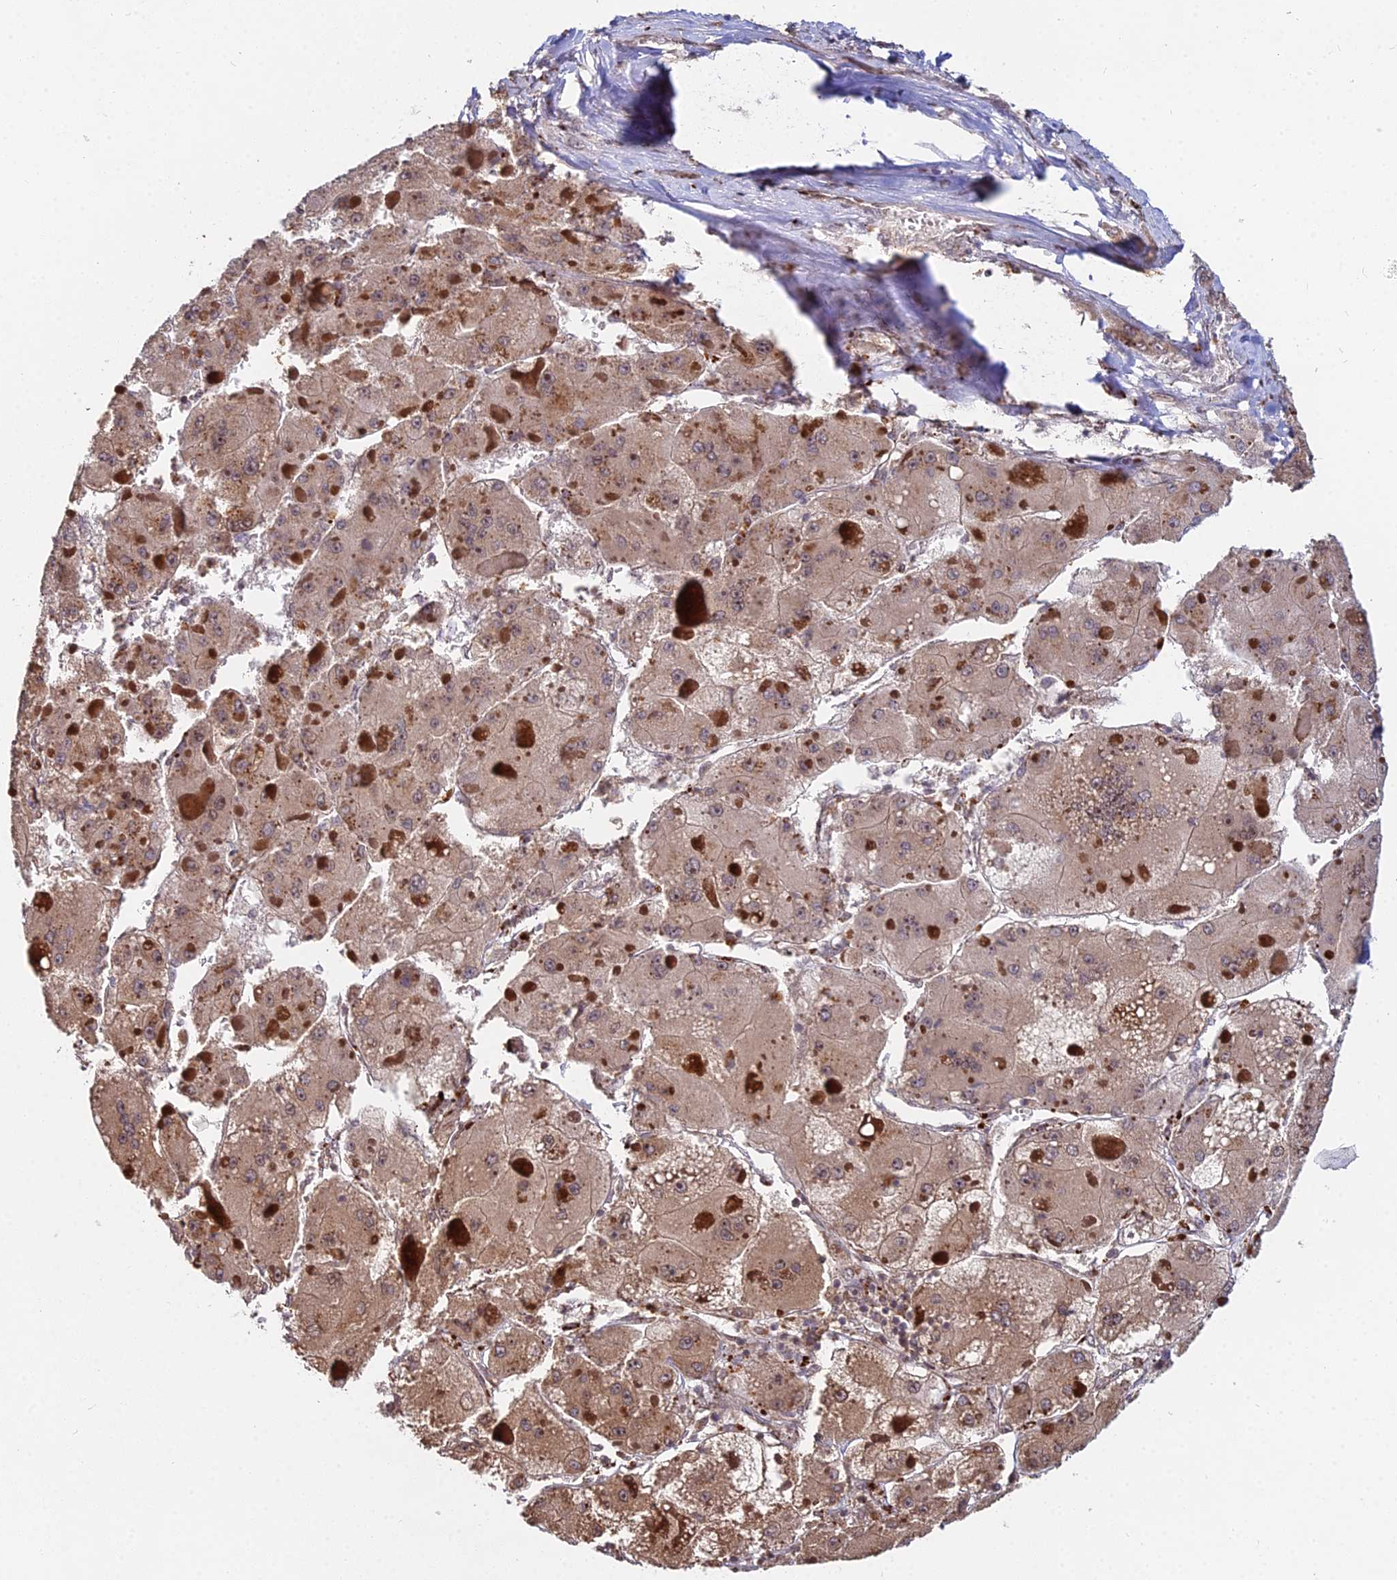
{"staining": {"intensity": "moderate", "quantity": ">75%", "location": "cytoplasmic/membranous"}, "tissue": "liver cancer", "cell_type": "Tumor cells", "image_type": "cancer", "snomed": [{"axis": "morphology", "description": "Carcinoma, Hepatocellular, NOS"}, {"axis": "topography", "description": "Liver"}], "caption": "Liver cancer (hepatocellular carcinoma) stained with DAB immunohistochemistry demonstrates medium levels of moderate cytoplasmic/membranous expression in approximately >75% of tumor cells.", "gene": "RBMS2", "patient": {"sex": "female", "age": 73}}